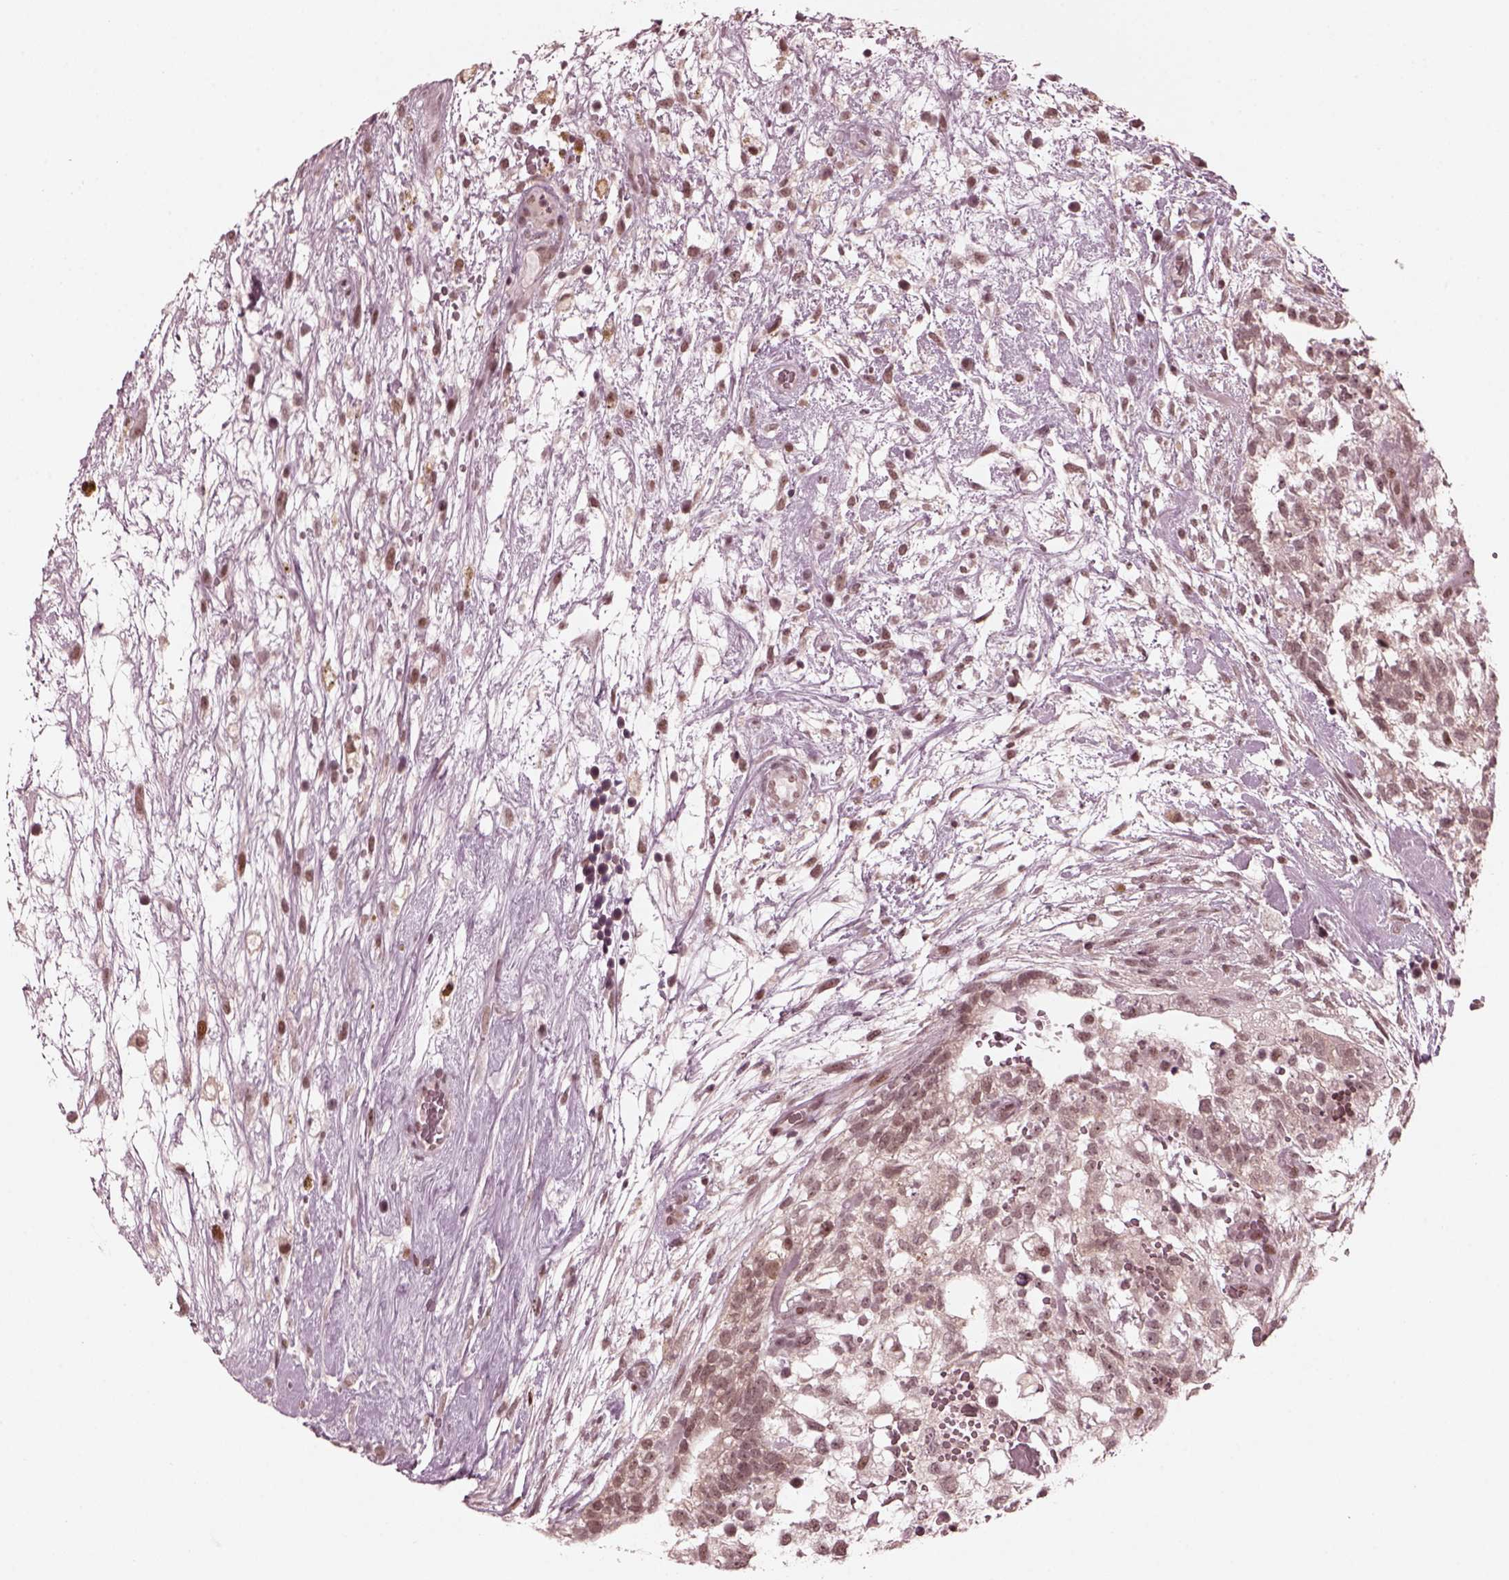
{"staining": {"intensity": "moderate", "quantity": "<25%", "location": "nuclear"}, "tissue": "testis cancer", "cell_type": "Tumor cells", "image_type": "cancer", "snomed": [{"axis": "morphology", "description": "Normal tissue, NOS"}, {"axis": "morphology", "description": "Carcinoma, Embryonal, NOS"}, {"axis": "topography", "description": "Testis"}], "caption": "Immunohistochemistry image of neoplastic tissue: human testis embryonal carcinoma stained using immunohistochemistry (IHC) reveals low levels of moderate protein expression localized specifically in the nuclear of tumor cells, appearing as a nuclear brown color.", "gene": "TRIB3", "patient": {"sex": "male", "age": 32}}